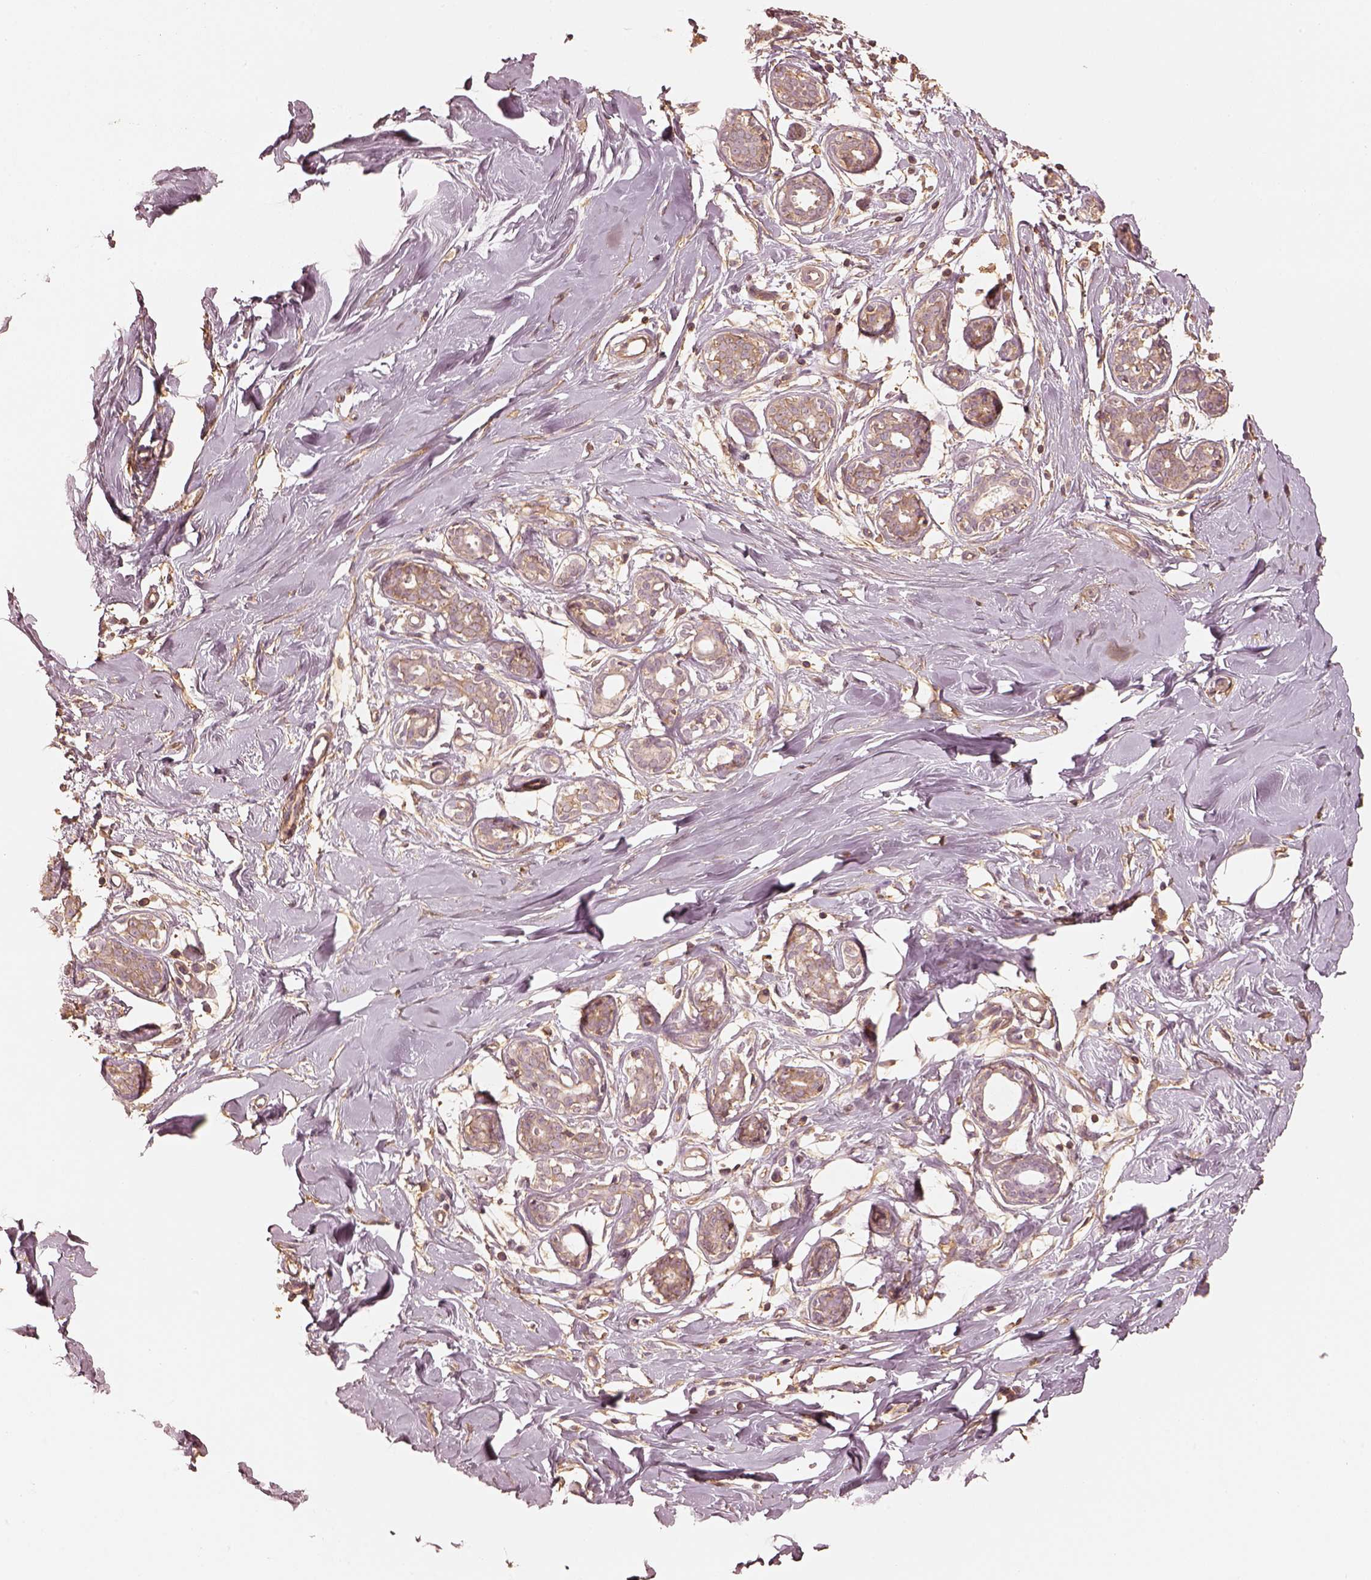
{"staining": {"intensity": "weak", "quantity": "25%-75%", "location": "cytoplasmic/membranous"}, "tissue": "breast", "cell_type": "Adipocytes", "image_type": "normal", "snomed": [{"axis": "morphology", "description": "Normal tissue, NOS"}, {"axis": "topography", "description": "Breast"}], "caption": "DAB immunohistochemical staining of normal breast displays weak cytoplasmic/membranous protein positivity in approximately 25%-75% of adipocytes.", "gene": "WDR7", "patient": {"sex": "female", "age": 27}}